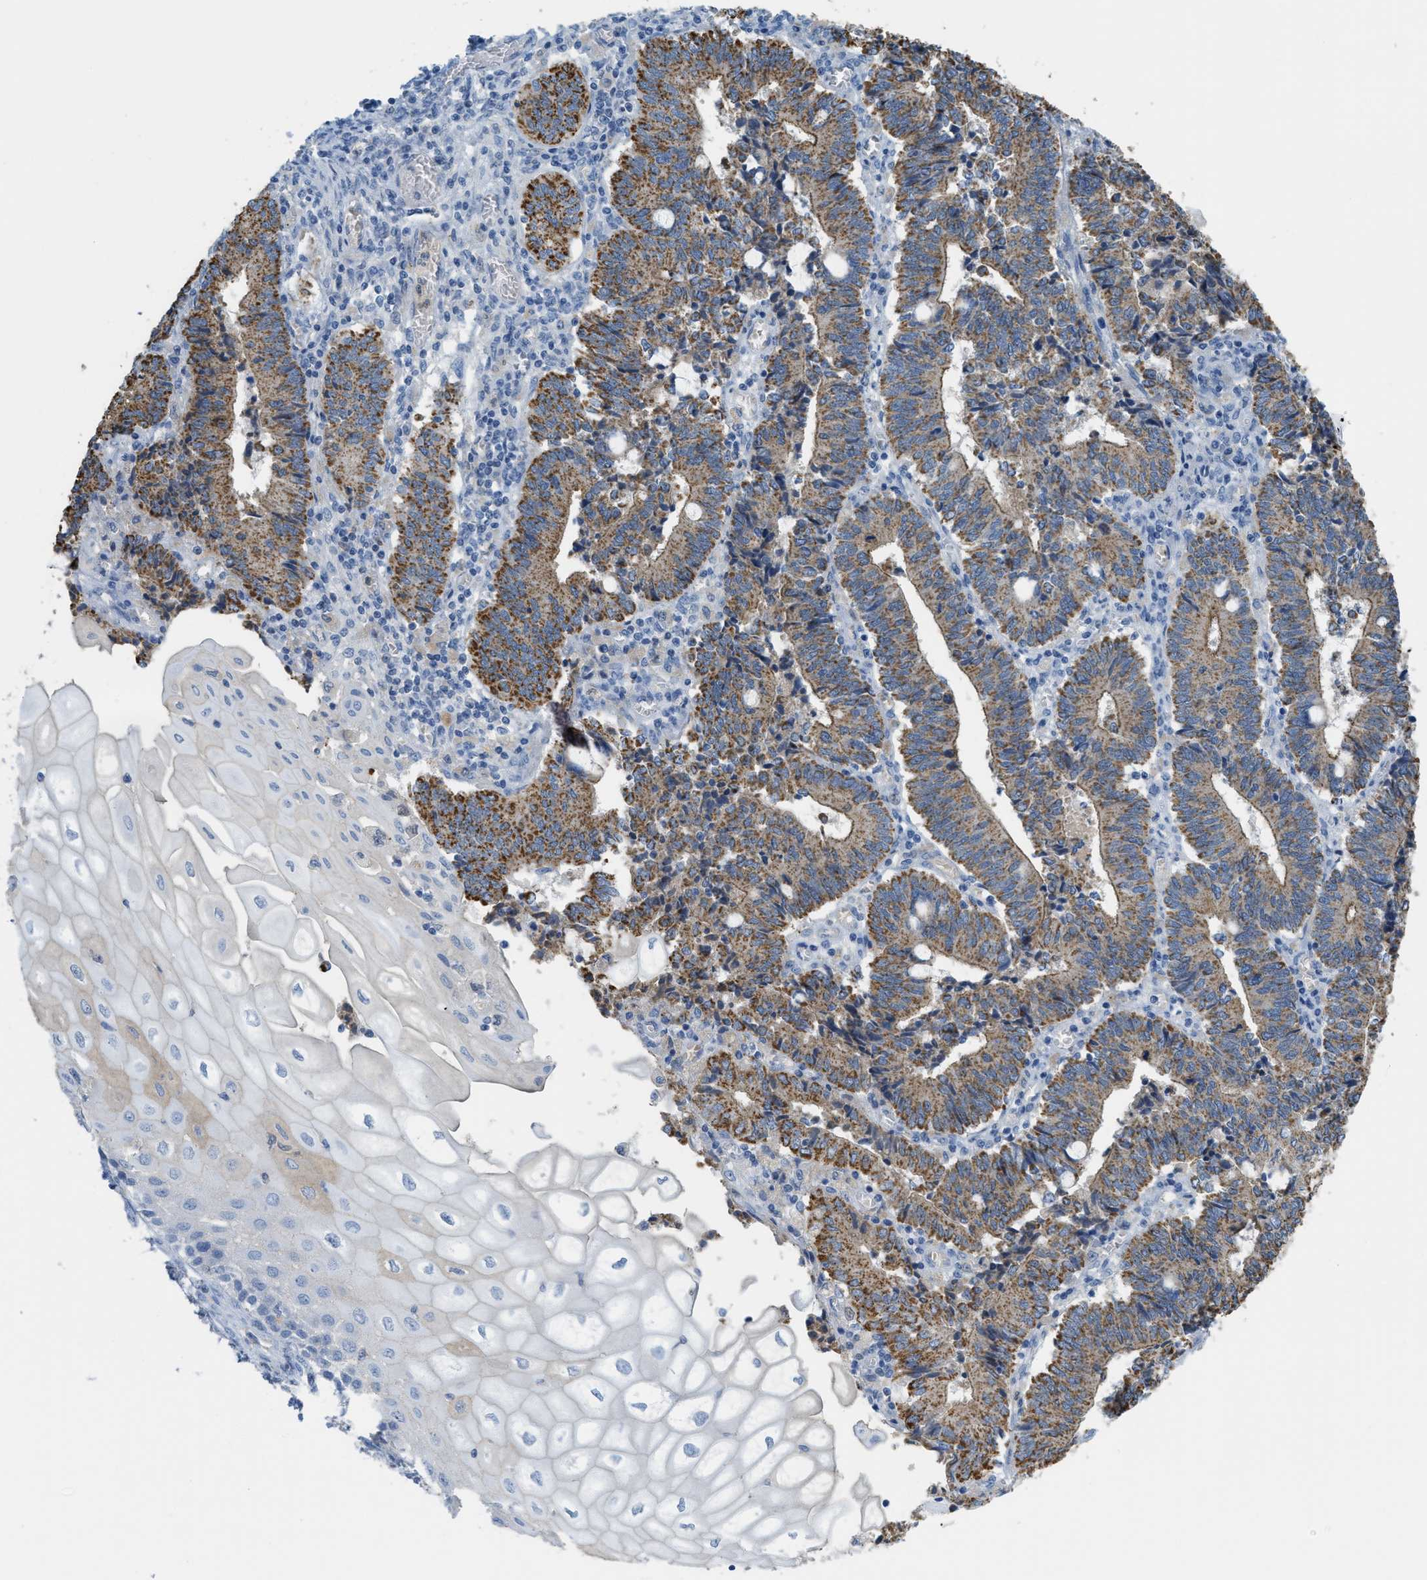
{"staining": {"intensity": "moderate", "quantity": ">75%", "location": "cytoplasmic/membranous"}, "tissue": "cervical cancer", "cell_type": "Tumor cells", "image_type": "cancer", "snomed": [{"axis": "morphology", "description": "Adenocarcinoma, NOS"}, {"axis": "topography", "description": "Cervix"}], "caption": "The image exhibits a brown stain indicating the presence of a protein in the cytoplasmic/membranous of tumor cells in adenocarcinoma (cervical).", "gene": "CRB3", "patient": {"sex": "female", "age": 44}}